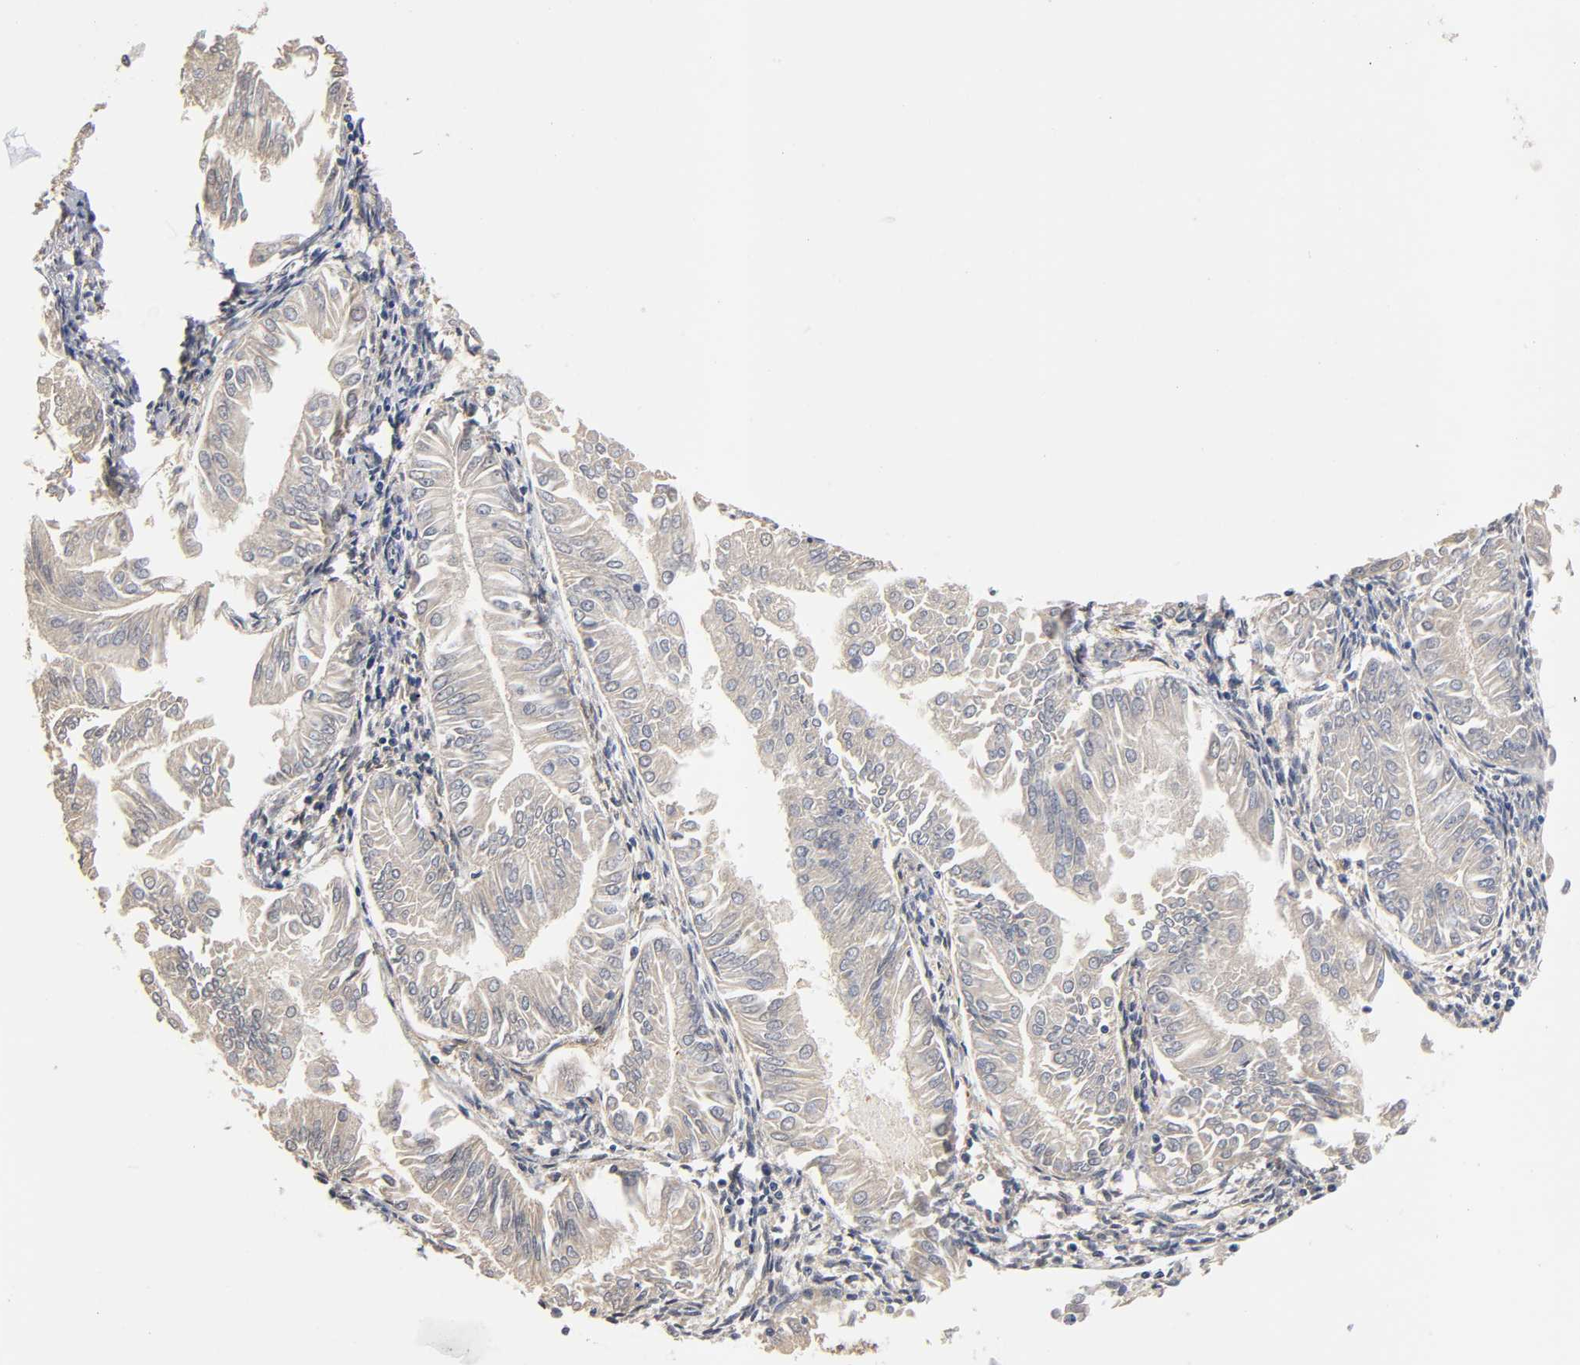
{"staining": {"intensity": "negative", "quantity": "none", "location": "none"}, "tissue": "endometrial cancer", "cell_type": "Tumor cells", "image_type": "cancer", "snomed": [{"axis": "morphology", "description": "Adenocarcinoma, NOS"}, {"axis": "topography", "description": "Endometrium"}], "caption": "The micrograph displays no staining of tumor cells in endometrial adenocarcinoma.", "gene": "PDE5A", "patient": {"sex": "female", "age": 53}}